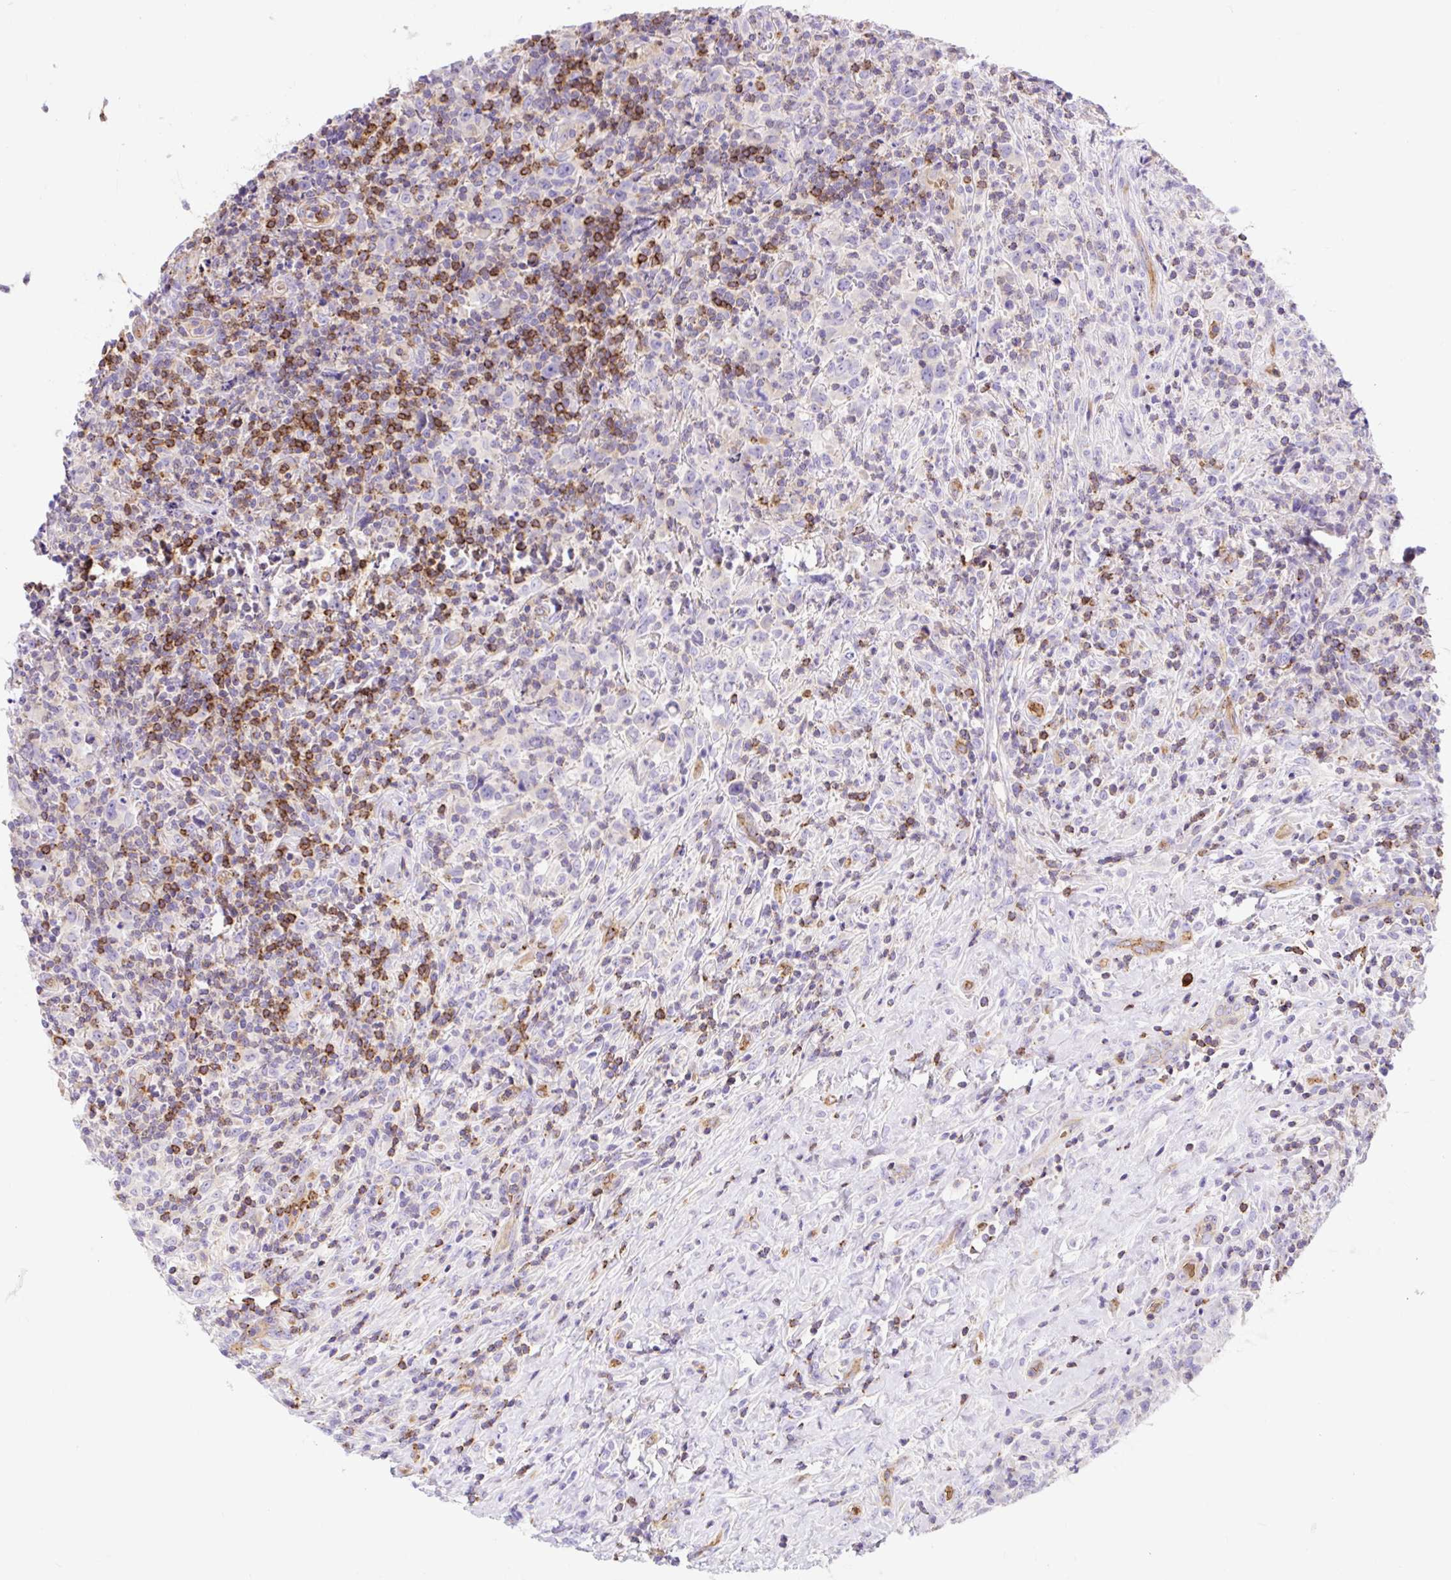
{"staining": {"intensity": "negative", "quantity": "none", "location": "none"}, "tissue": "lymphoma", "cell_type": "Tumor cells", "image_type": "cancer", "snomed": [{"axis": "morphology", "description": "Hodgkin's disease, NOS"}, {"axis": "topography", "description": "Lymph node"}], "caption": "IHC of Hodgkin's disease reveals no positivity in tumor cells.", "gene": "HIP1R", "patient": {"sex": "female", "age": 18}}